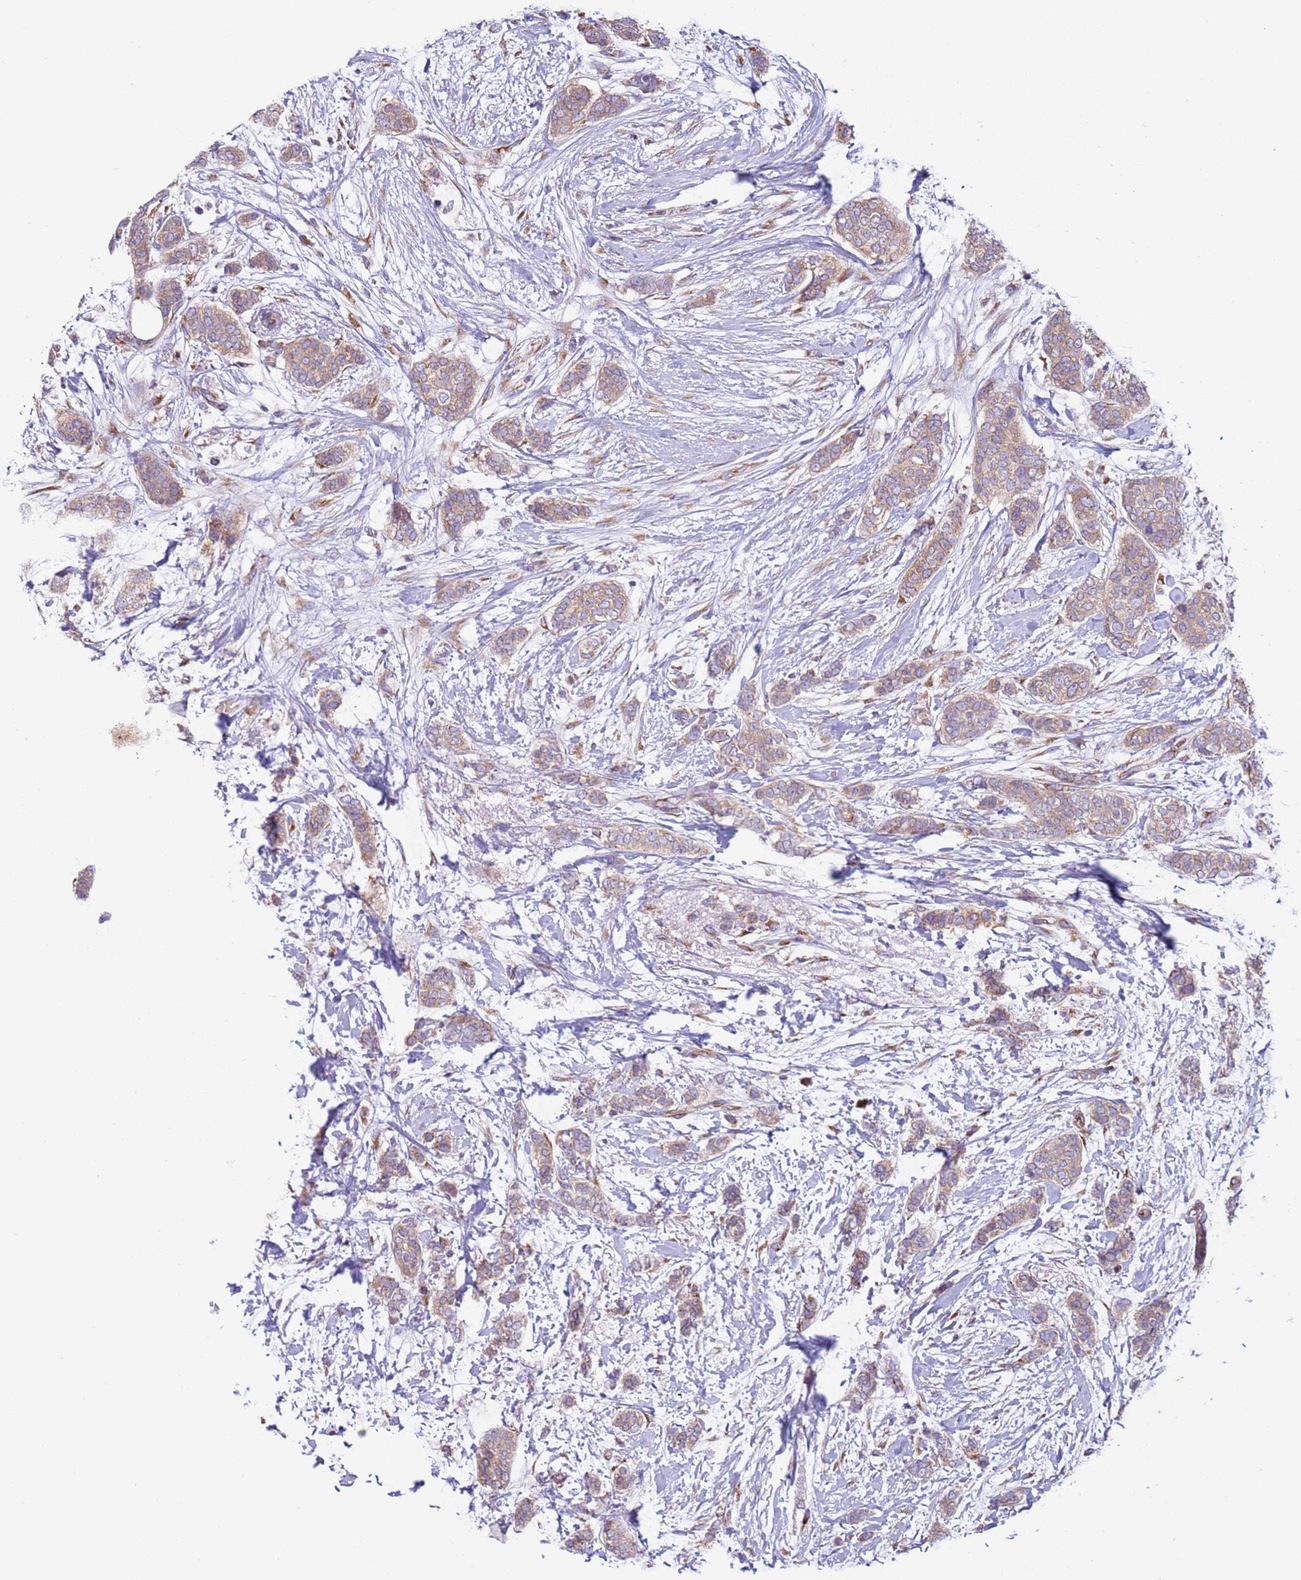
{"staining": {"intensity": "moderate", "quantity": ">75%", "location": "cytoplasmic/membranous"}, "tissue": "breast cancer", "cell_type": "Tumor cells", "image_type": "cancer", "snomed": [{"axis": "morphology", "description": "Duct carcinoma"}, {"axis": "topography", "description": "Breast"}], "caption": "A histopathology image of human invasive ductal carcinoma (breast) stained for a protein demonstrates moderate cytoplasmic/membranous brown staining in tumor cells. (brown staining indicates protein expression, while blue staining denotes nuclei).", "gene": "VARS1", "patient": {"sex": "female", "age": 72}}